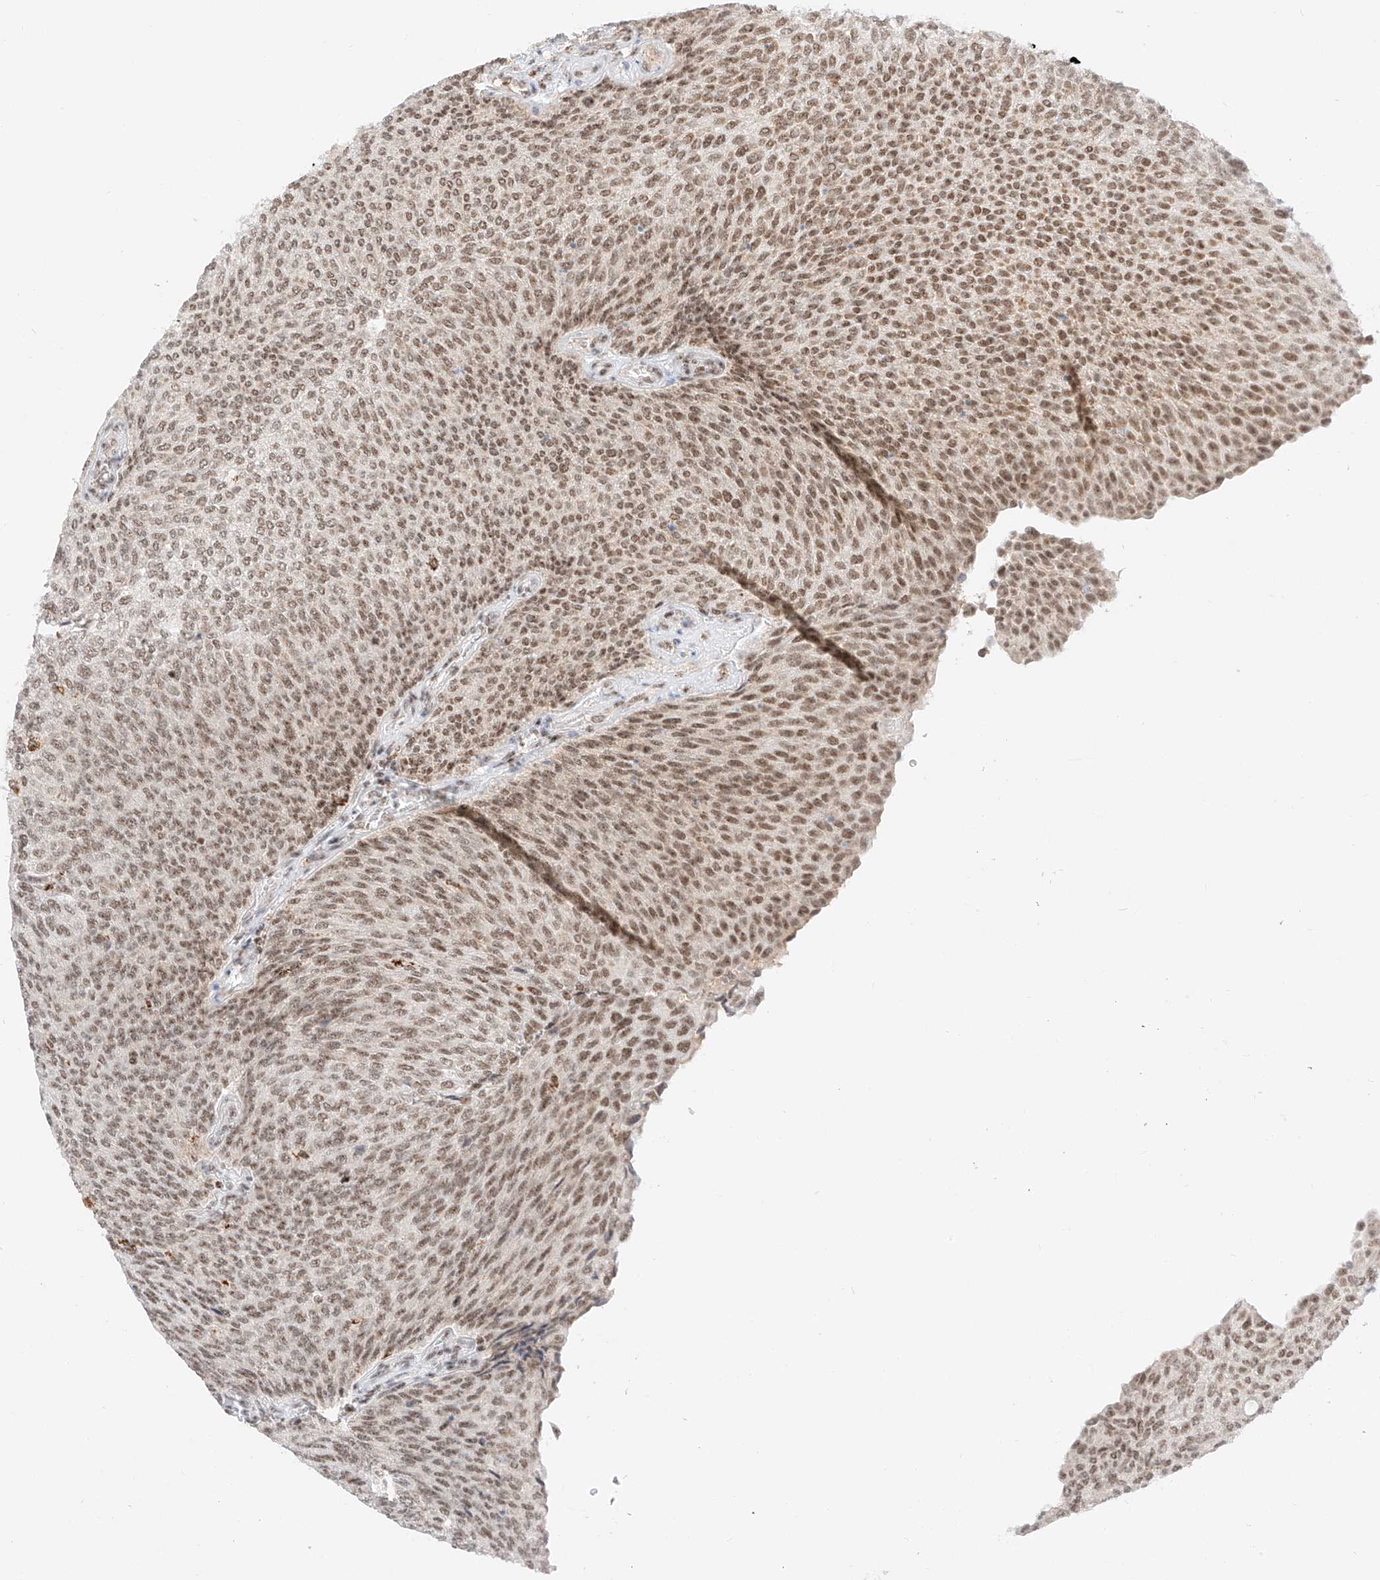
{"staining": {"intensity": "moderate", "quantity": ">75%", "location": "nuclear"}, "tissue": "urothelial cancer", "cell_type": "Tumor cells", "image_type": "cancer", "snomed": [{"axis": "morphology", "description": "Urothelial carcinoma, Low grade"}, {"axis": "topography", "description": "Urinary bladder"}], "caption": "A photomicrograph showing moderate nuclear positivity in about >75% of tumor cells in low-grade urothelial carcinoma, as visualized by brown immunohistochemical staining.", "gene": "NRF1", "patient": {"sex": "female", "age": 79}}